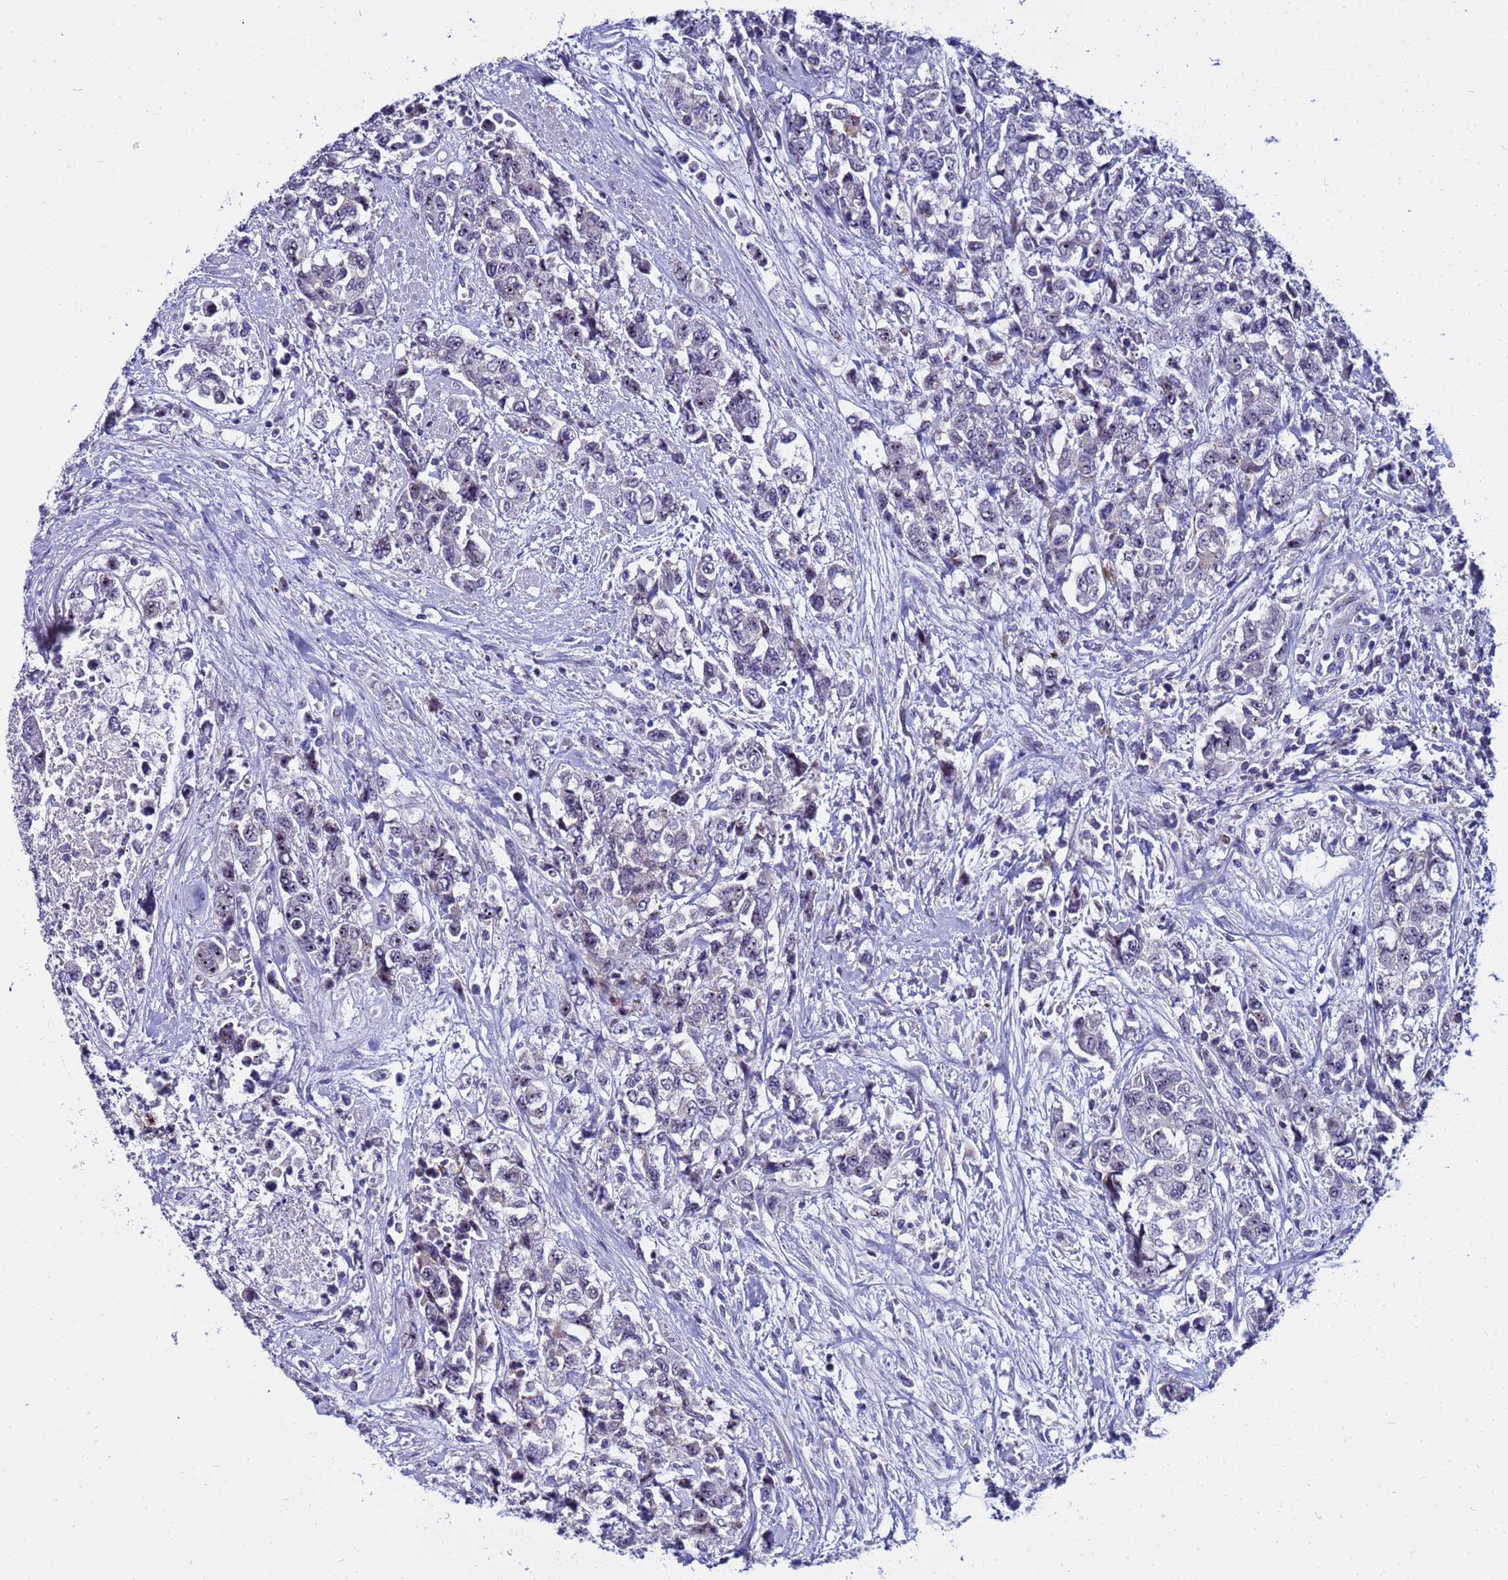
{"staining": {"intensity": "weak", "quantity": "<25%", "location": "nuclear"}, "tissue": "urothelial cancer", "cell_type": "Tumor cells", "image_type": "cancer", "snomed": [{"axis": "morphology", "description": "Urothelial carcinoma, High grade"}, {"axis": "topography", "description": "Urinary bladder"}], "caption": "High magnification brightfield microscopy of urothelial cancer stained with DAB (brown) and counterstained with hematoxylin (blue): tumor cells show no significant expression. (IHC, brightfield microscopy, high magnification).", "gene": "LRATD1", "patient": {"sex": "female", "age": 78}}